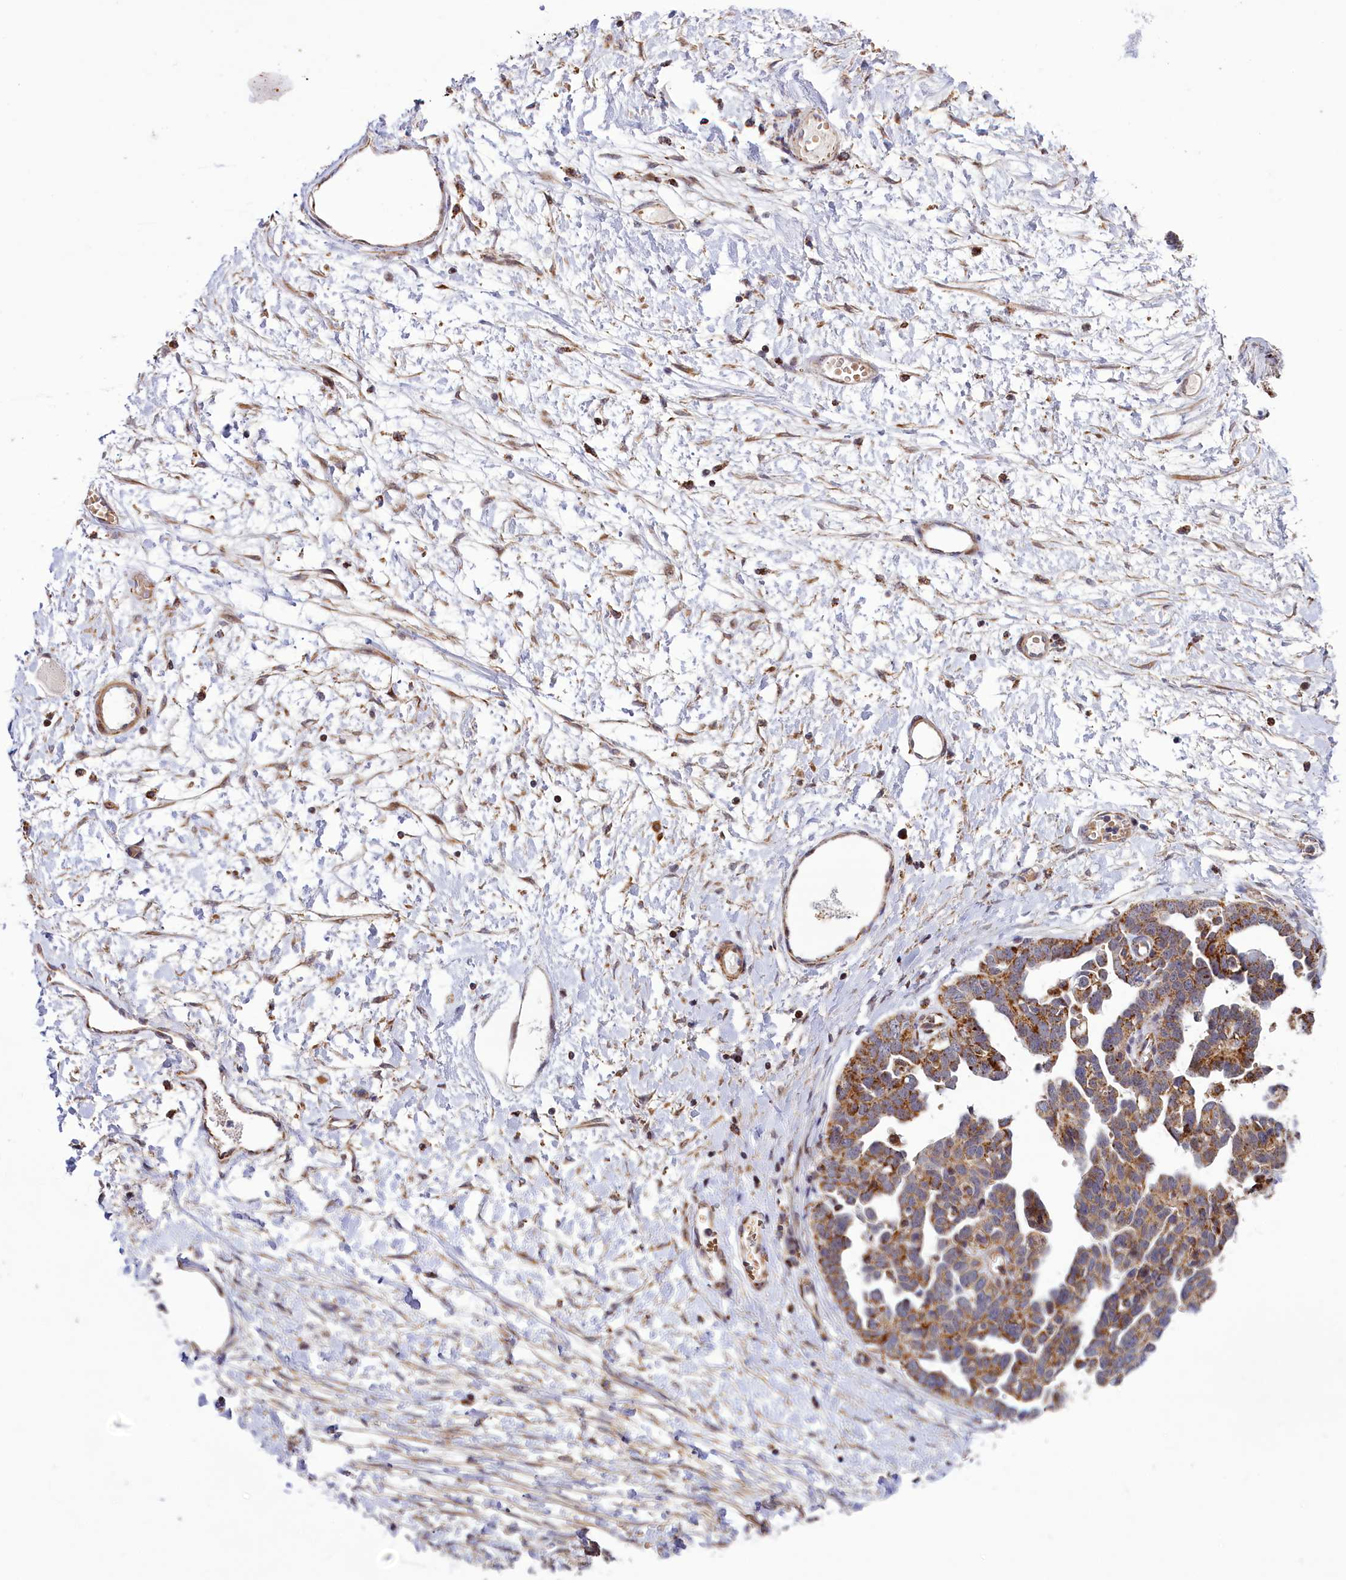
{"staining": {"intensity": "moderate", "quantity": ">75%", "location": "cytoplasmic/membranous"}, "tissue": "ovarian cancer", "cell_type": "Tumor cells", "image_type": "cancer", "snomed": [{"axis": "morphology", "description": "Cystadenocarcinoma, serous, NOS"}, {"axis": "topography", "description": "Ovary"}], "caption": "Immunohistochemical staining of ovarian serous cystadenocarcinoma shows moderate cytoplasmic/membranous protein positivity in approximately >75% of tumor cells. The protein is stained brown, and the nuclei are stained in blue (DAB (3,3'-diaminobenzidine) IHC with brightfield microscopy, high magnification).", "gene": "DYNC2H1", "patient": {"sex": "female", "age": 54}}